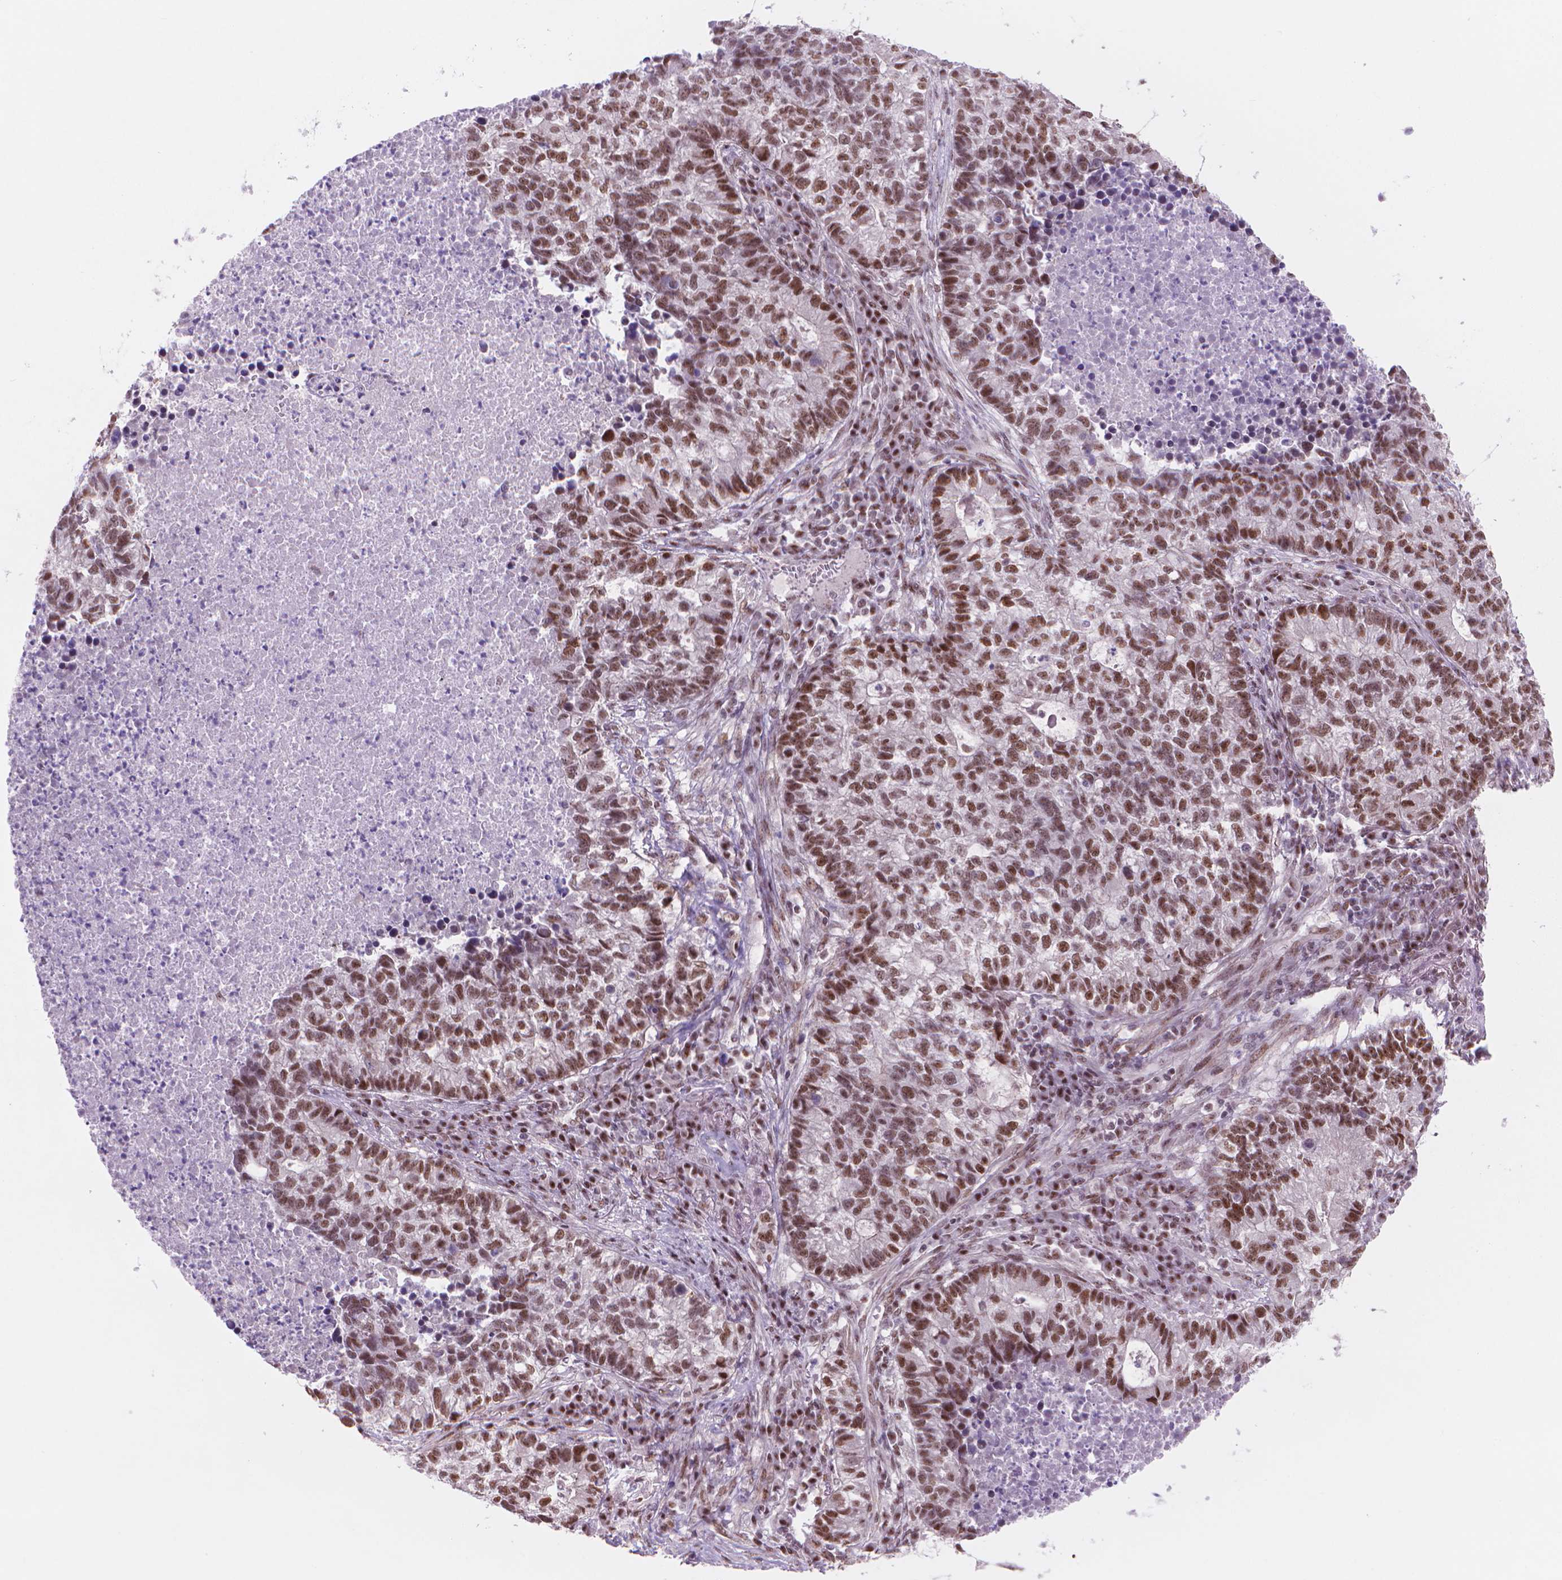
{"staining": {"intensity": "moderate", "quantity": "25%-75%", "location": "nuclear"}, "tissue": "lung cancer", "cell_type": "Tumor cells", "image_type": "cancer", "snomed": [{"axis": "morphology", "description": "Adenocarcinoma, NOS"}, {"axis": "topography", "description": "Lung"}], "caption": "Adenocarcinoma (lung) stained for a protein demonstrates moderate nuclear positivity in tumor cells.", "gene": "POLR3D", "patient": {"sex": "male", "age": 57}}